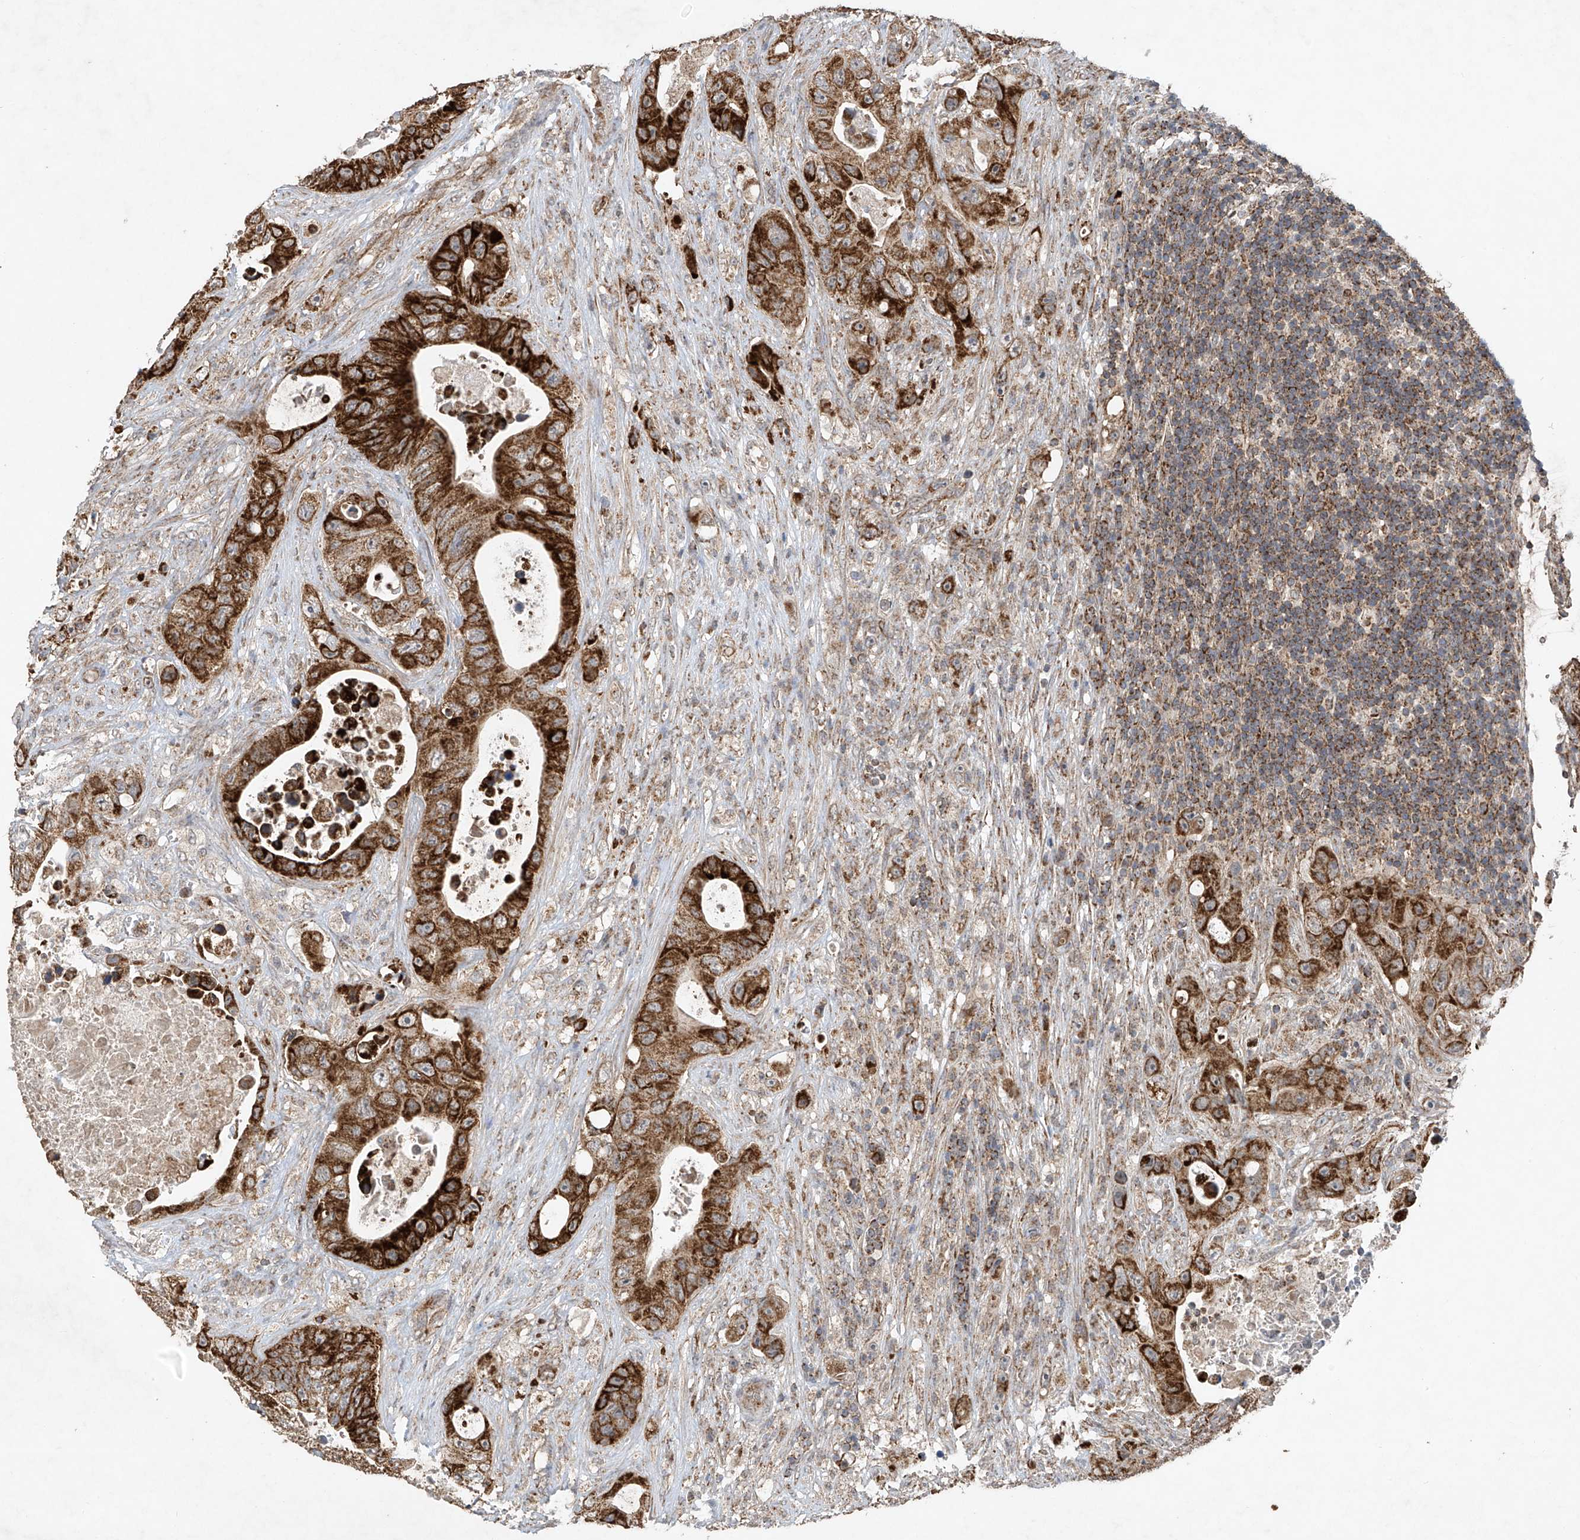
{"staining": {"intensity": "strong", "quantity": ">75%", "location": "cytoplasmic/membranous"}, "tissue": "colorectal cancer", "cell_type": "Tumor cells", "image_type": "cancer", "snomed": [{"axis": "morphology", "description": "Adenocarcinoma, NOS"}, {"axis": "topography", "description": "Colon"}], "caption": "Immunohistochemical staining of human adenocarcinoma (colorectal) demonstrates high levels of strong cytoplasmic/membranous staining in about >75% of tumor cells.", "gene": "UQCC1", "patient": {"sex": "female", "age": 46}}